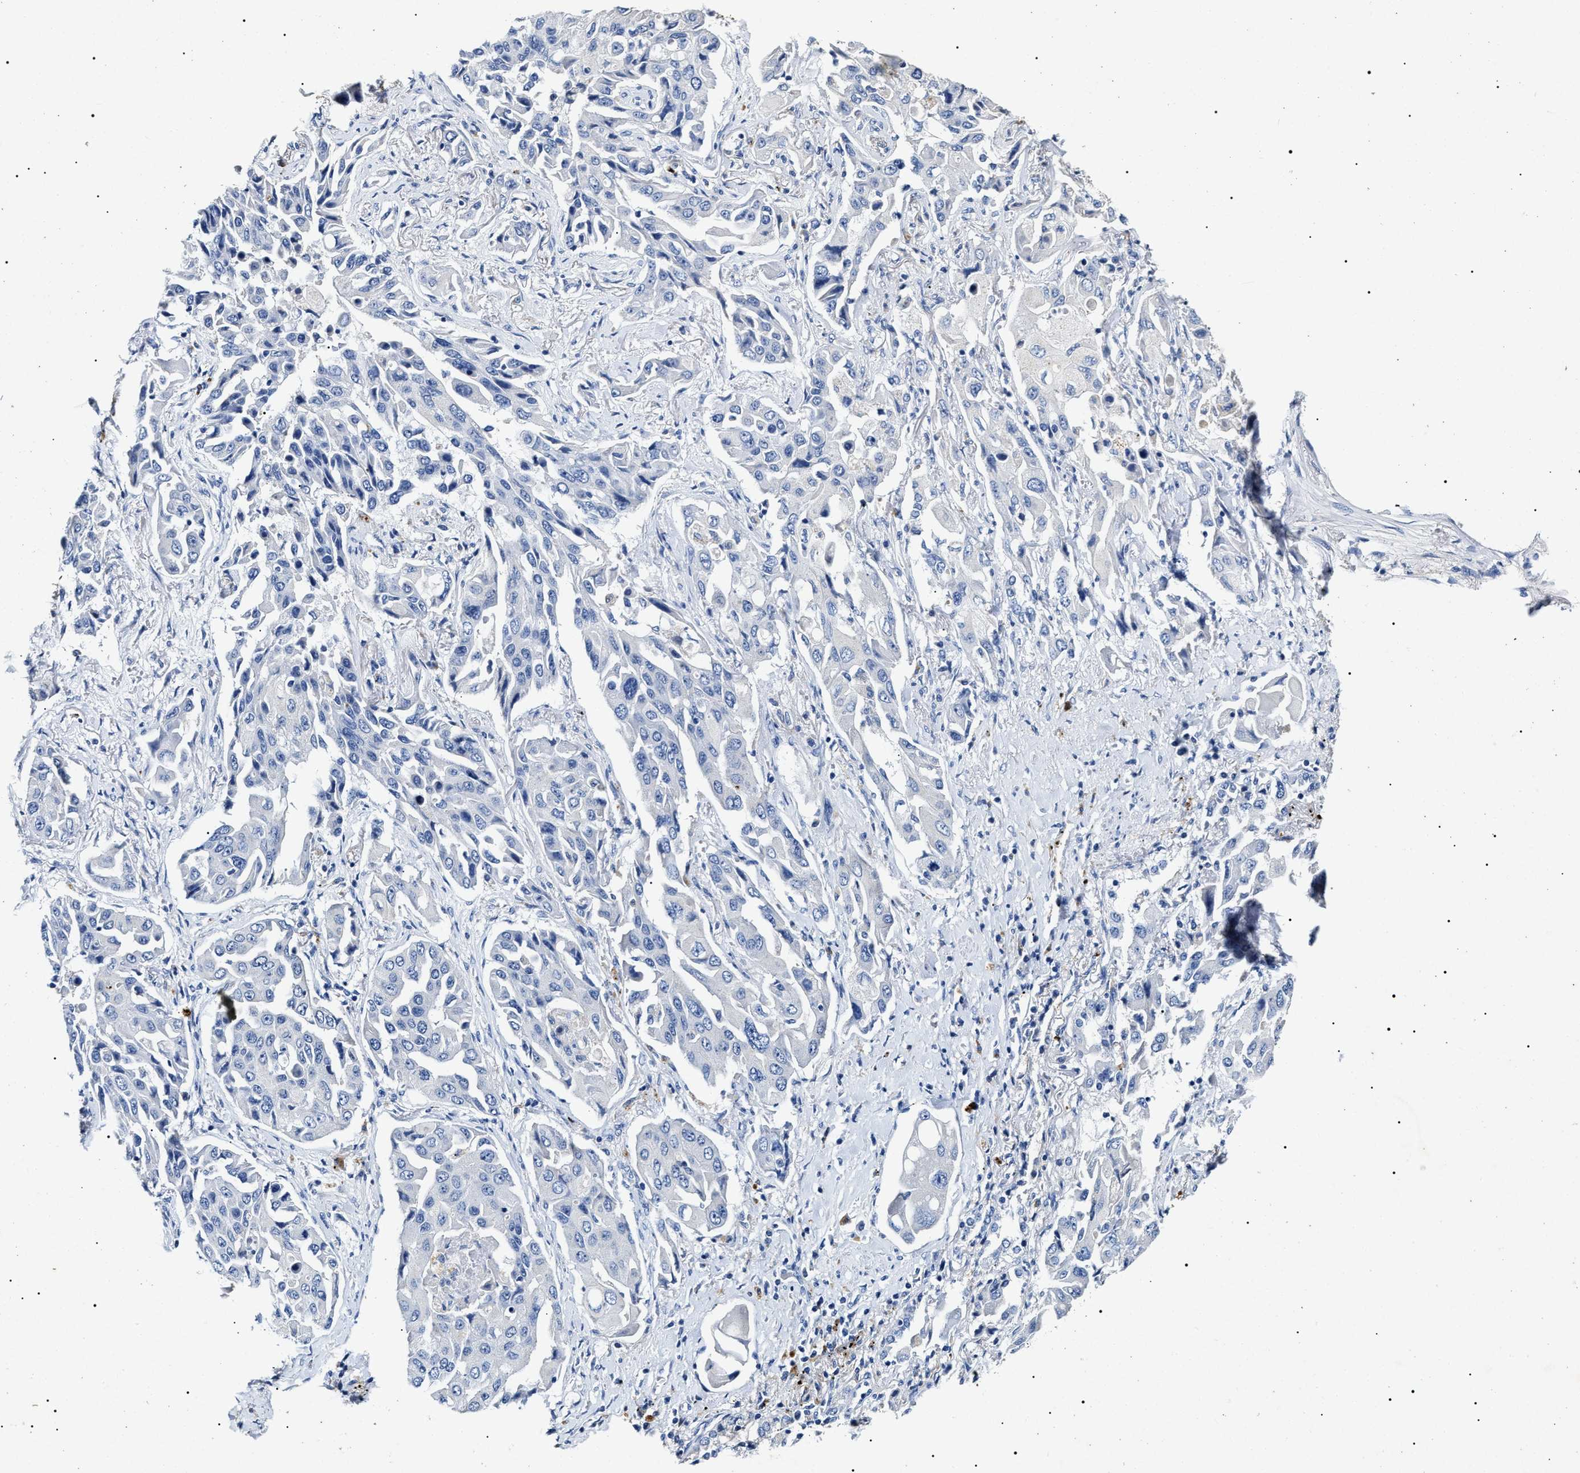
{"staining": {"intensity": "negative", "quantity": "none", "location": "none"}, "tissue": "lung cancer", "cell_type": "Tumor cells", "image_type": "cancer", "snomed": [{"axis": "morphology", "description": "Adenocarcinoma, NOS"}, {"axis": "topography", "description": "Lung"}], "caption": "IHC image of neoplastic tissue: lung cancer stained with DAB shows no significant protein staining in tumor cells.", "gene": "LRRC8E", "patient": {"sex": "female", "age": 65}}